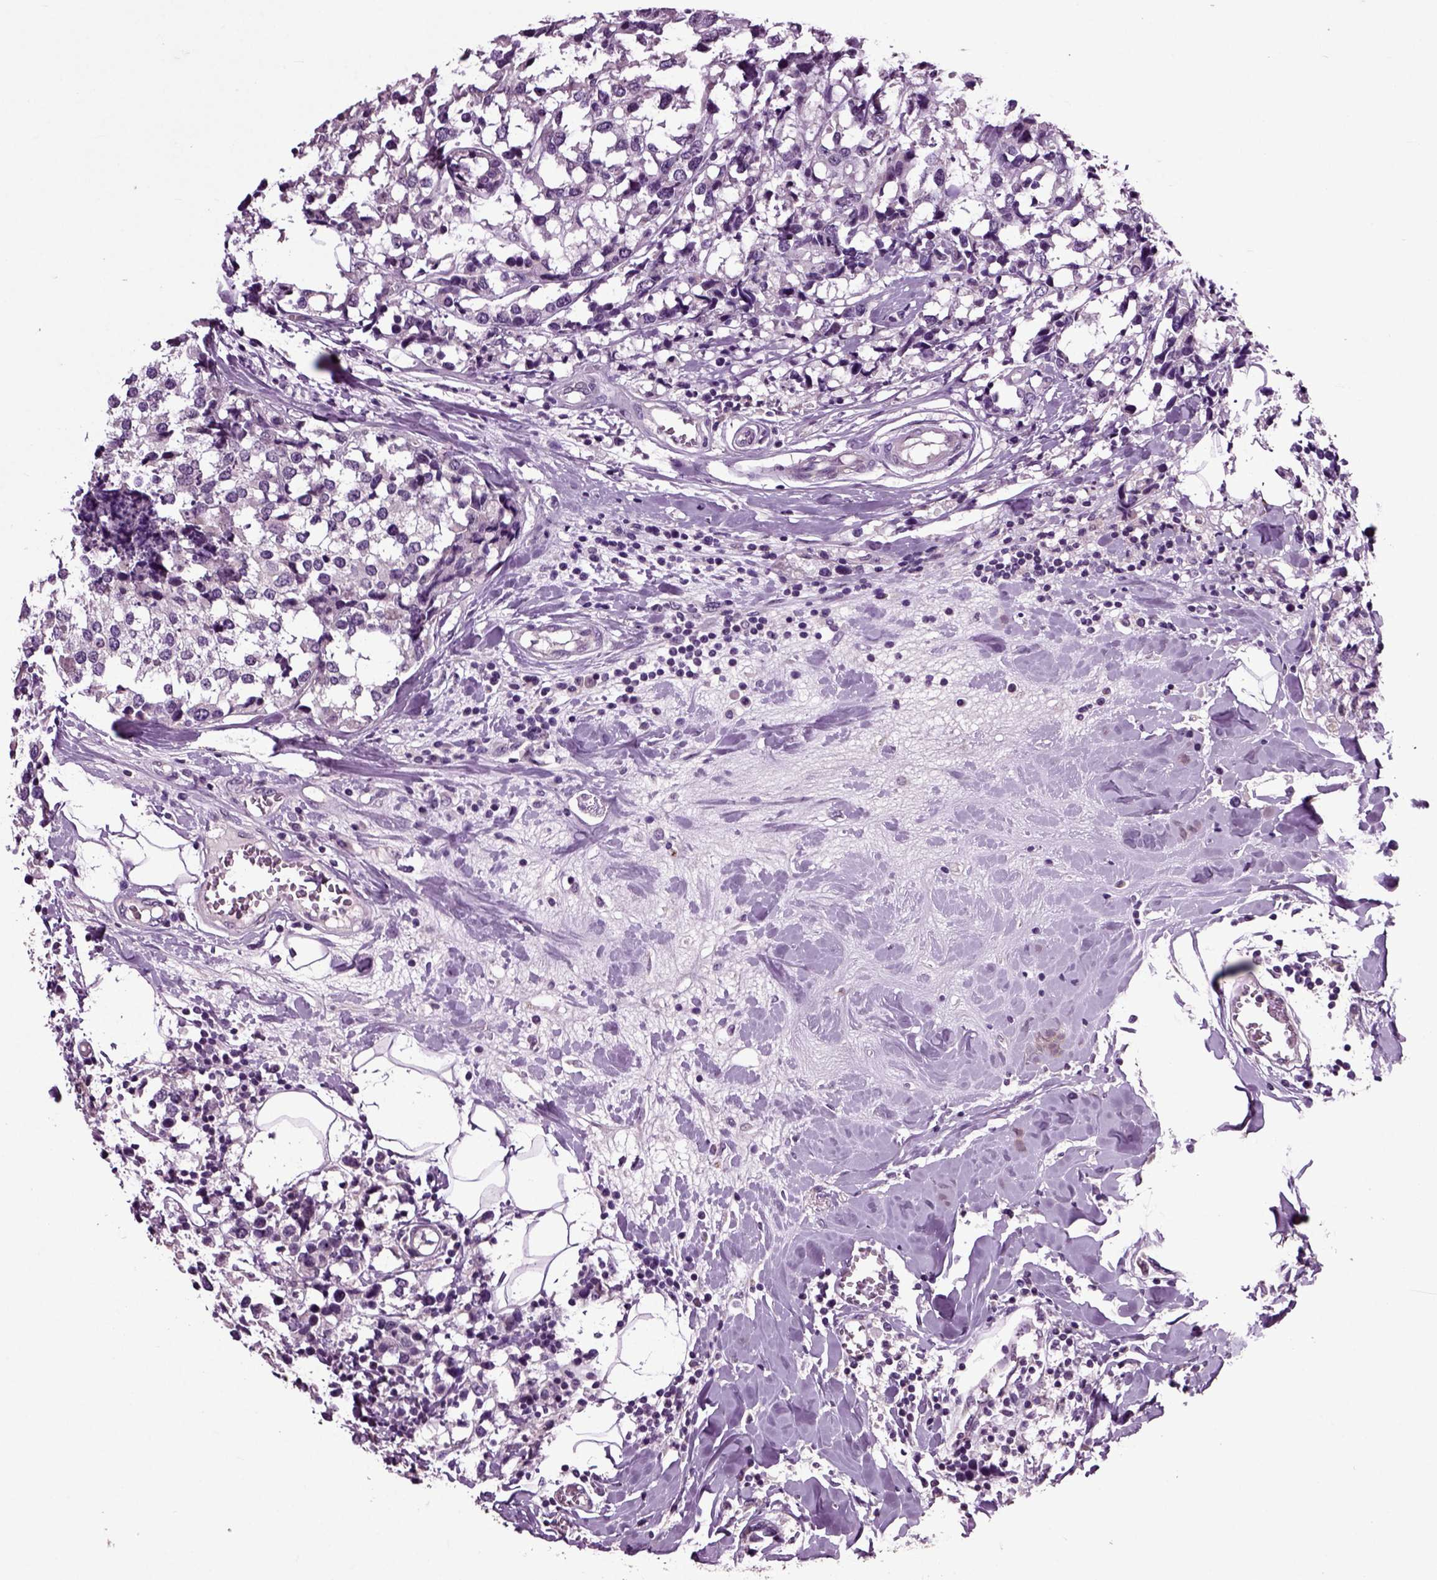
{"staining": {"intensity": "negative", "quantity": "none", "location": "none"}, "tissue": "breast cancer", "cell_type": "Tumor cells", "image_type": "cancer", "snomed": [{"axis": "morphology", "description": "Lobular carcinoma"}, {"axis": "topography", "description": "Breast"}], "caption": "Immunohistochemistry image of neoplastic tissue: breast lobular carcinoma stained with DAB shows no significant protein staining in tumor cells.", "gene": "CRHR1", "patient": {"sex": "female", "age": 59}}